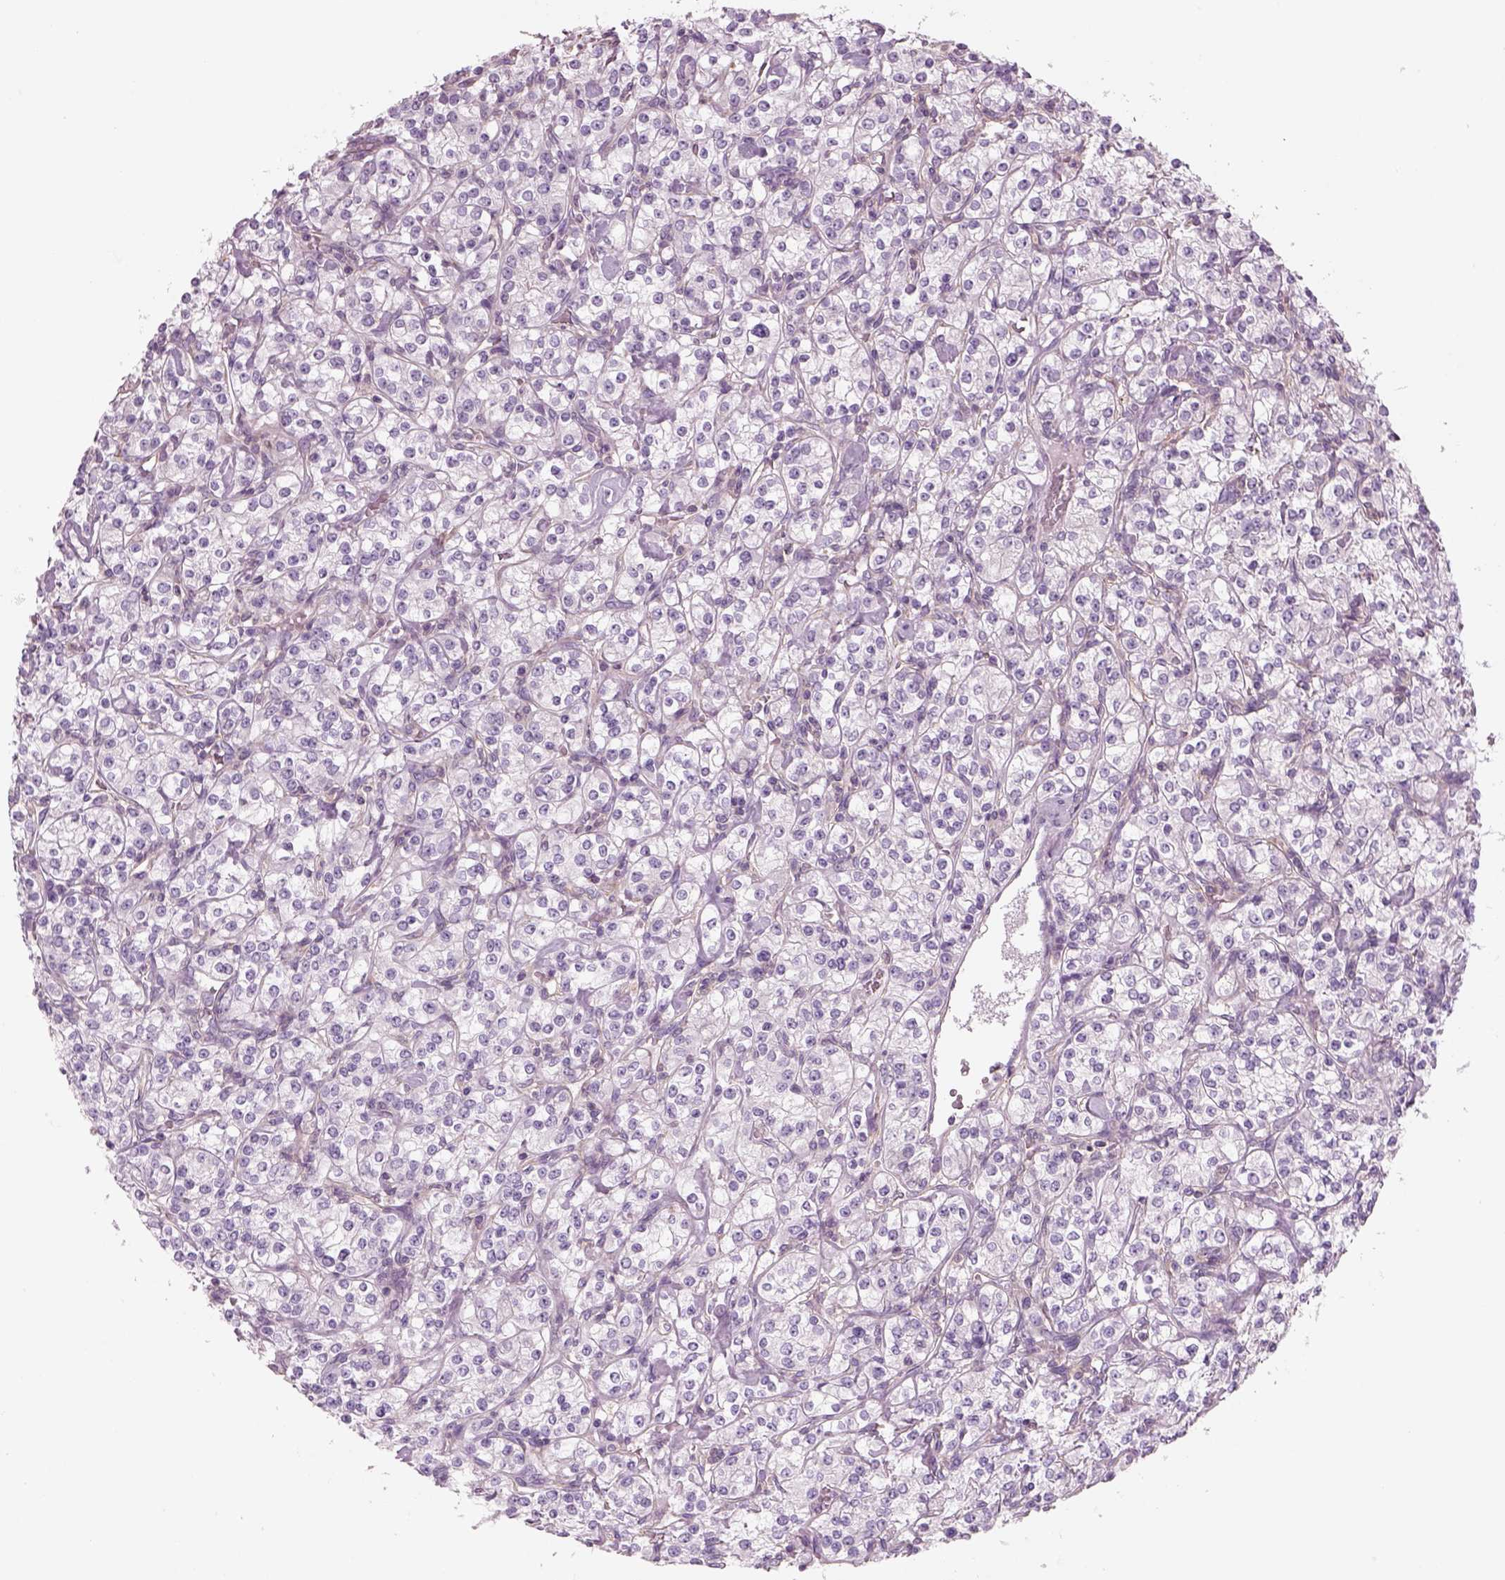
{"staining": {"intensity": "negative", "quantity": "none", "location": "none"}, "tissue": "renal cancer", "cell_type": "Tumor cells", "image_type": "cancer", "snomed": [{"axis": "morphology", "description": "Adenocarcinoma, NOS"}, {"axis": "topography", "description": "Kidney"}], "caption": "The image displays no staining of tumor cells in renal cancer.", "gene": "SLC1A7", "patient": {"sex": "male", "age": 77}}